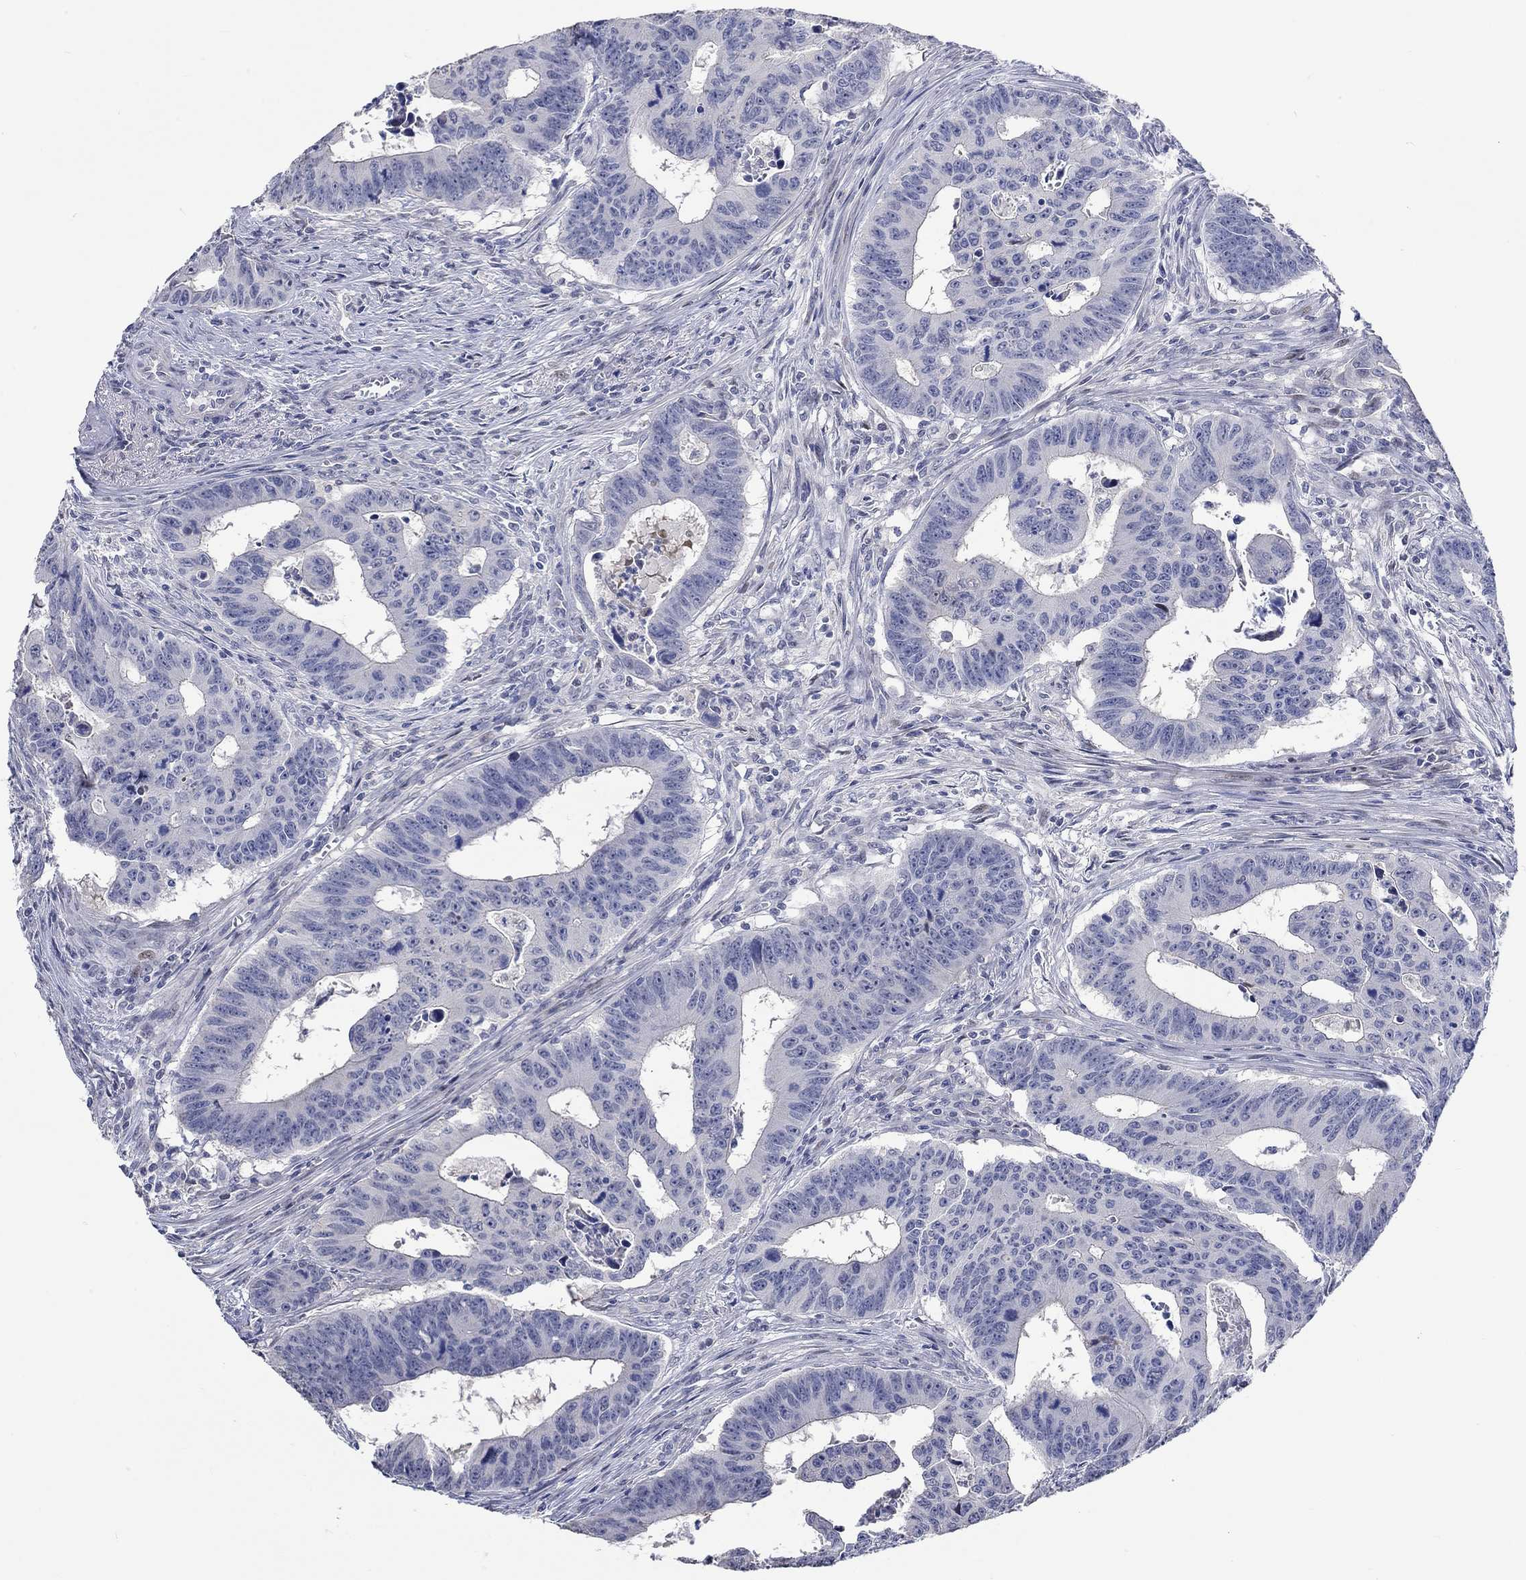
{"staining": {"intensity": "negative", "quantity": "none", "location": "none"}, "tissue": "colorectal cancer", "cell_type": "Tumor cells", "image_type": "cancer", "snomed": [{"axis": "morphology", "description": "Adenocarcinoma, NOS"}, {"axis": "topography", "description": "Appendix"}, {"axis": "topography", "description": "Colon"}, {"axis": "topography", "description": "Cecum"}, {"axis": "topography", "description": "Colon asc"}], "caption": "DAB (3,3'-diaminobenzidine) immunohistochemical staining of human colorectal cancer reveals no significant staining in tumor cells.", "gene": "PNMA5", "patient": {"sex": "female", "age": 85}}